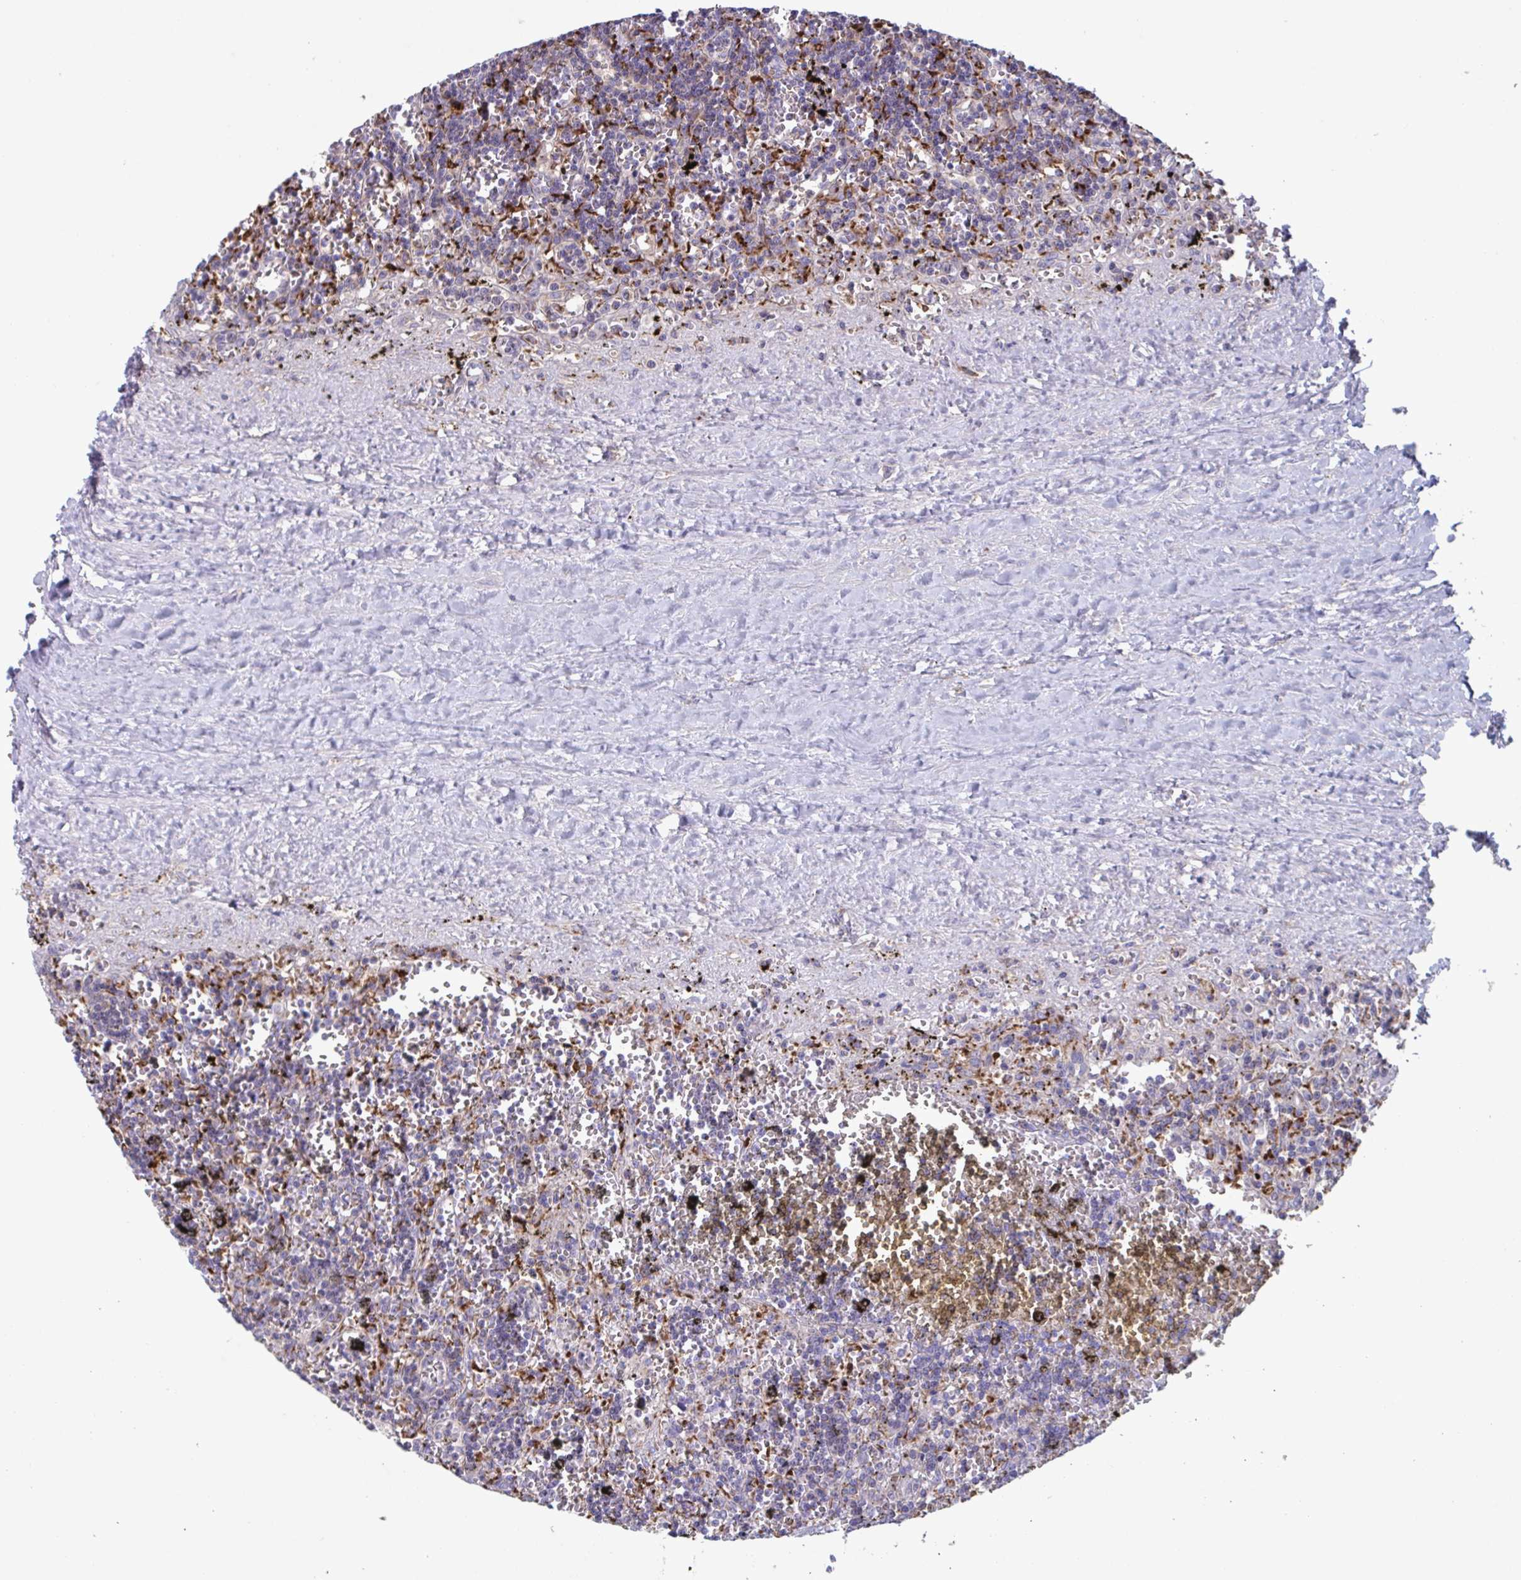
{"staining": {"intensity": "negative", "quantity": "none", "location": "none"}, "tissue": "lymphoma", "cell_type": "Tumor cells", "image_type": "cancer", "snomed": [{"axis": "morphology", "description": "Malignant lymphoma, non-Hodgkin's type, Low grade"}, {"axis": "topography", "description": "Spleen"}], "caption": "An image of human malignant lymphoma, non-Hodgkin's type (low-grade) is negative for staining in tumor cells.", "gene": "NIPSNAP1", "patient": {"sex": "male", "age": 60}}